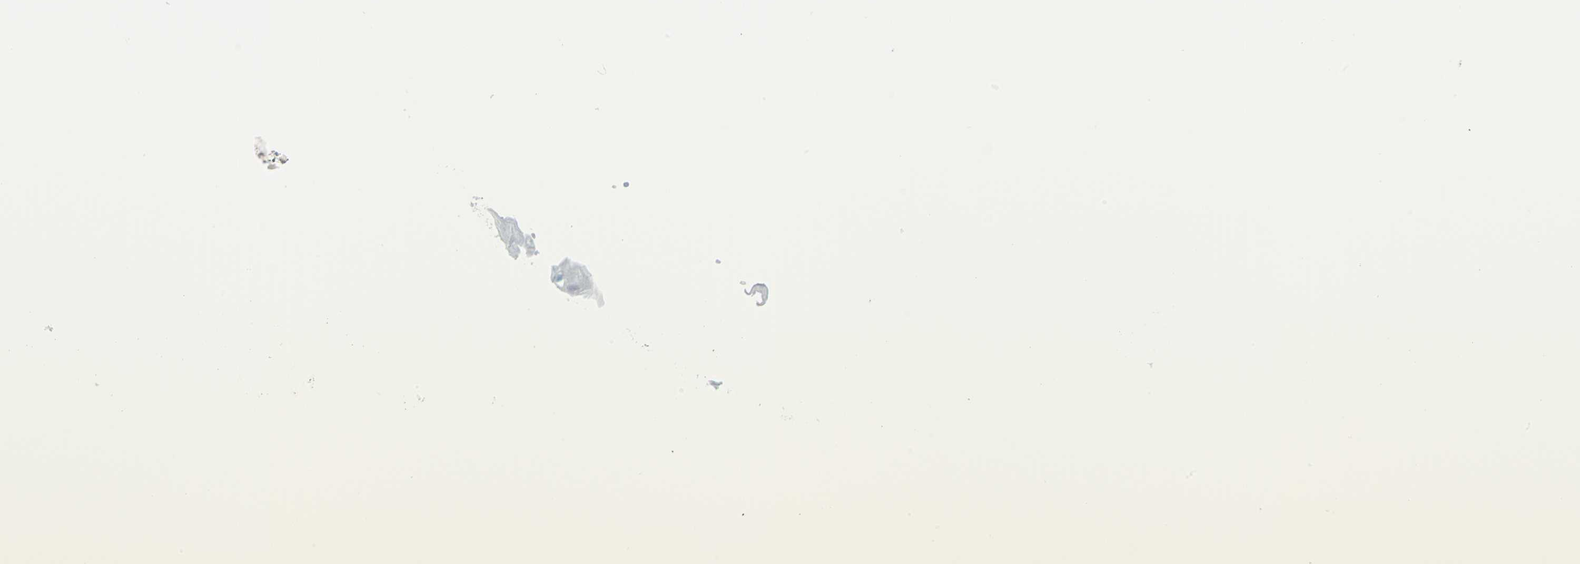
{"staining": {"intensity": "negative", "quantity": "none", "location": "none"}, "tissue": "vagina", "cell_type": "Squamous epithelial cells", "image_type": "normal", "snomed": [{"axis": "morphology", "description": "Normal tissue, NOS"}, {"axis": "topography", "description": "Vagina"}], "caption": "IHC of normal human vagina displays no expression in squamous epithelial cells.", "gene": "CYB5A", "patient": {"sex": "female", "age": 34}}